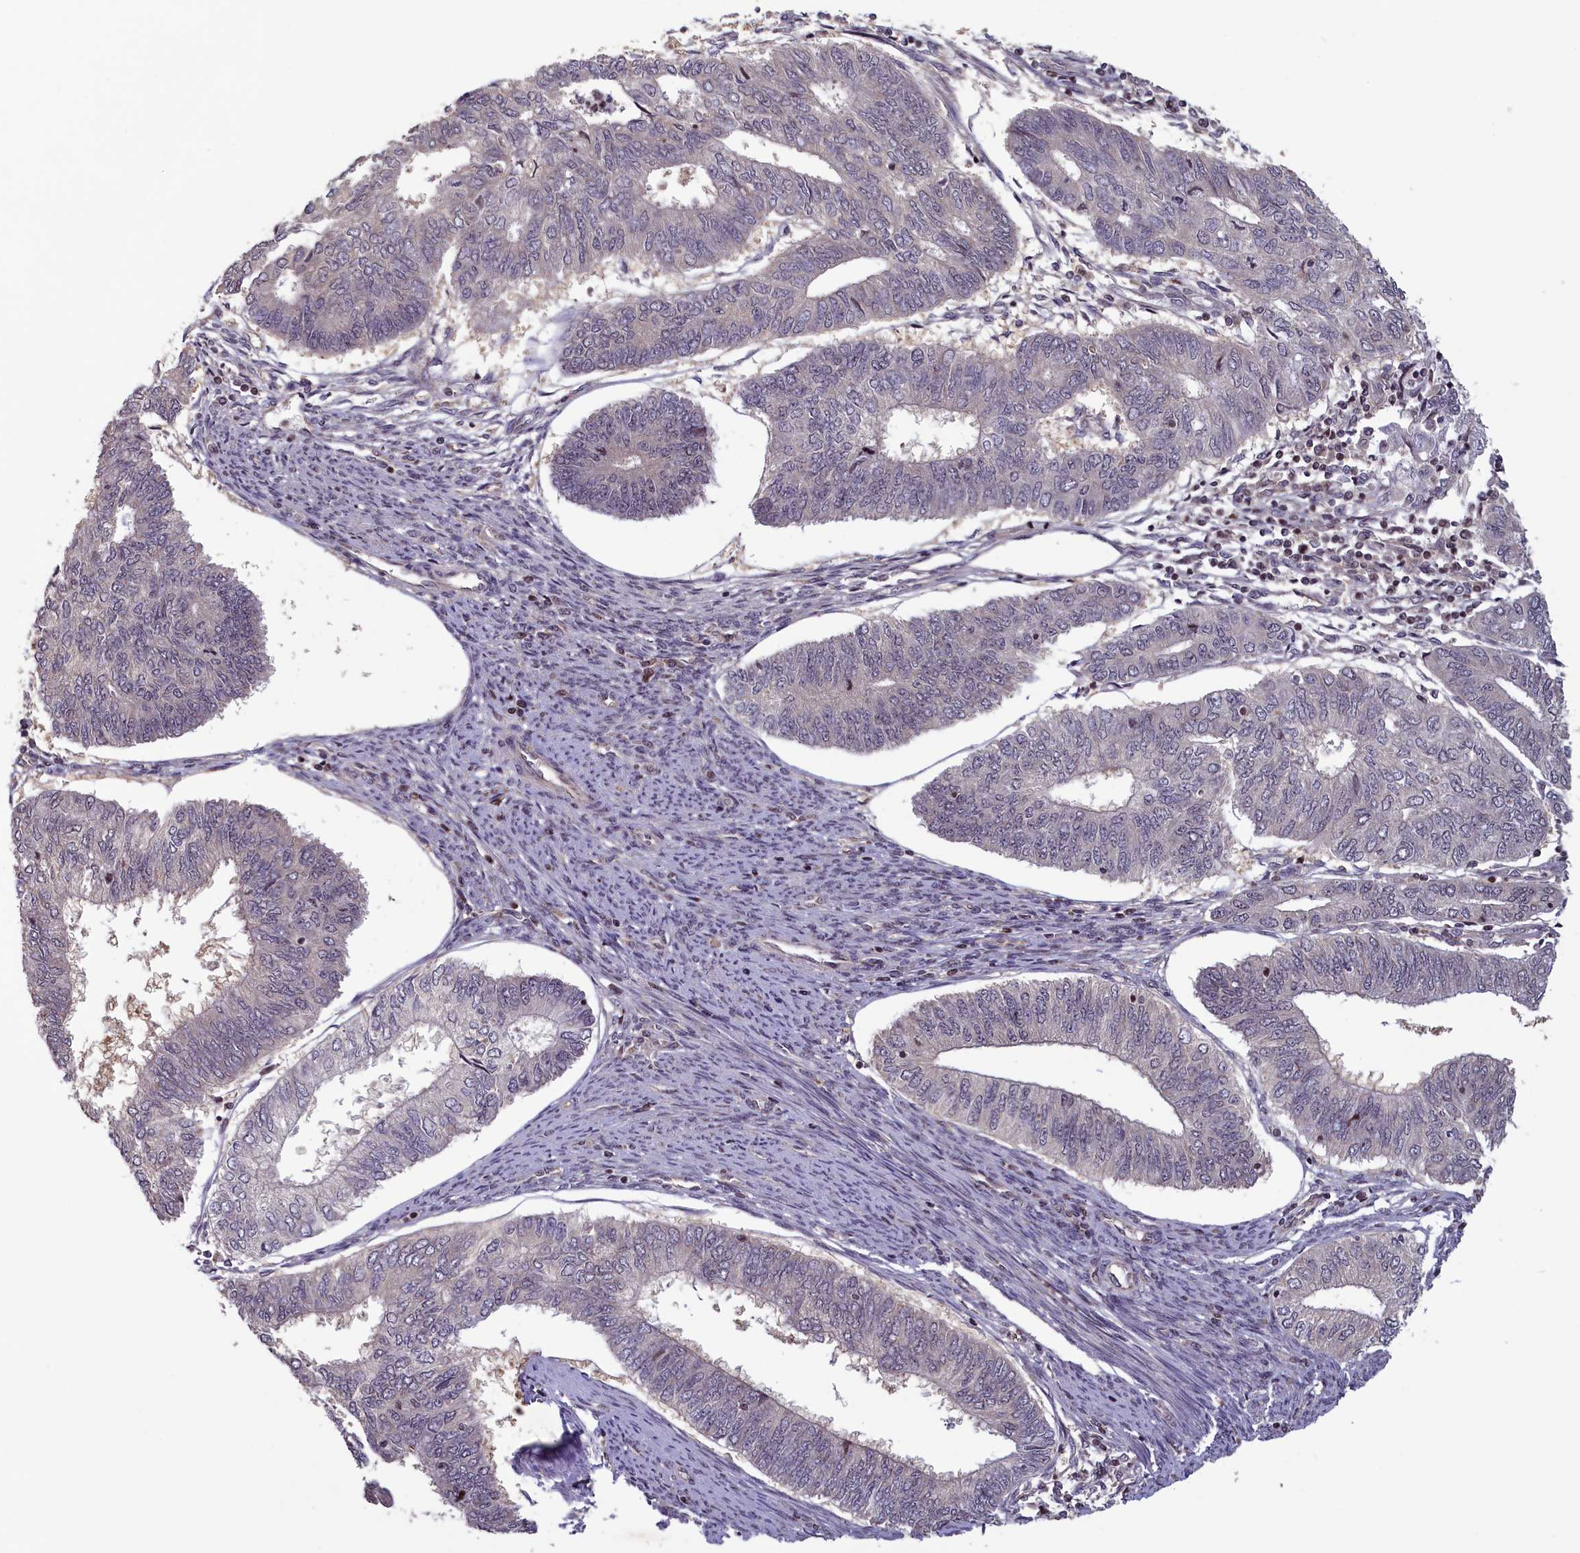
{"staining": {"intensity": "negative", "quantity": "none", "location": "none"}, "tissue": "endometrial cancer", "cell_type": "Tumor cells", "image_type": "cancer", "snomed": [{"axis": "morphology", "description": "Adenocarcinoma, NOS"}, {"axis": "topography", "description": "Endometrium"}], "caption": "The image demonstrates no significant positivity in tumor cells of endometrial cancer.", "gene": "NUBP1", "patient": {"sex": "female", "age": 68}}